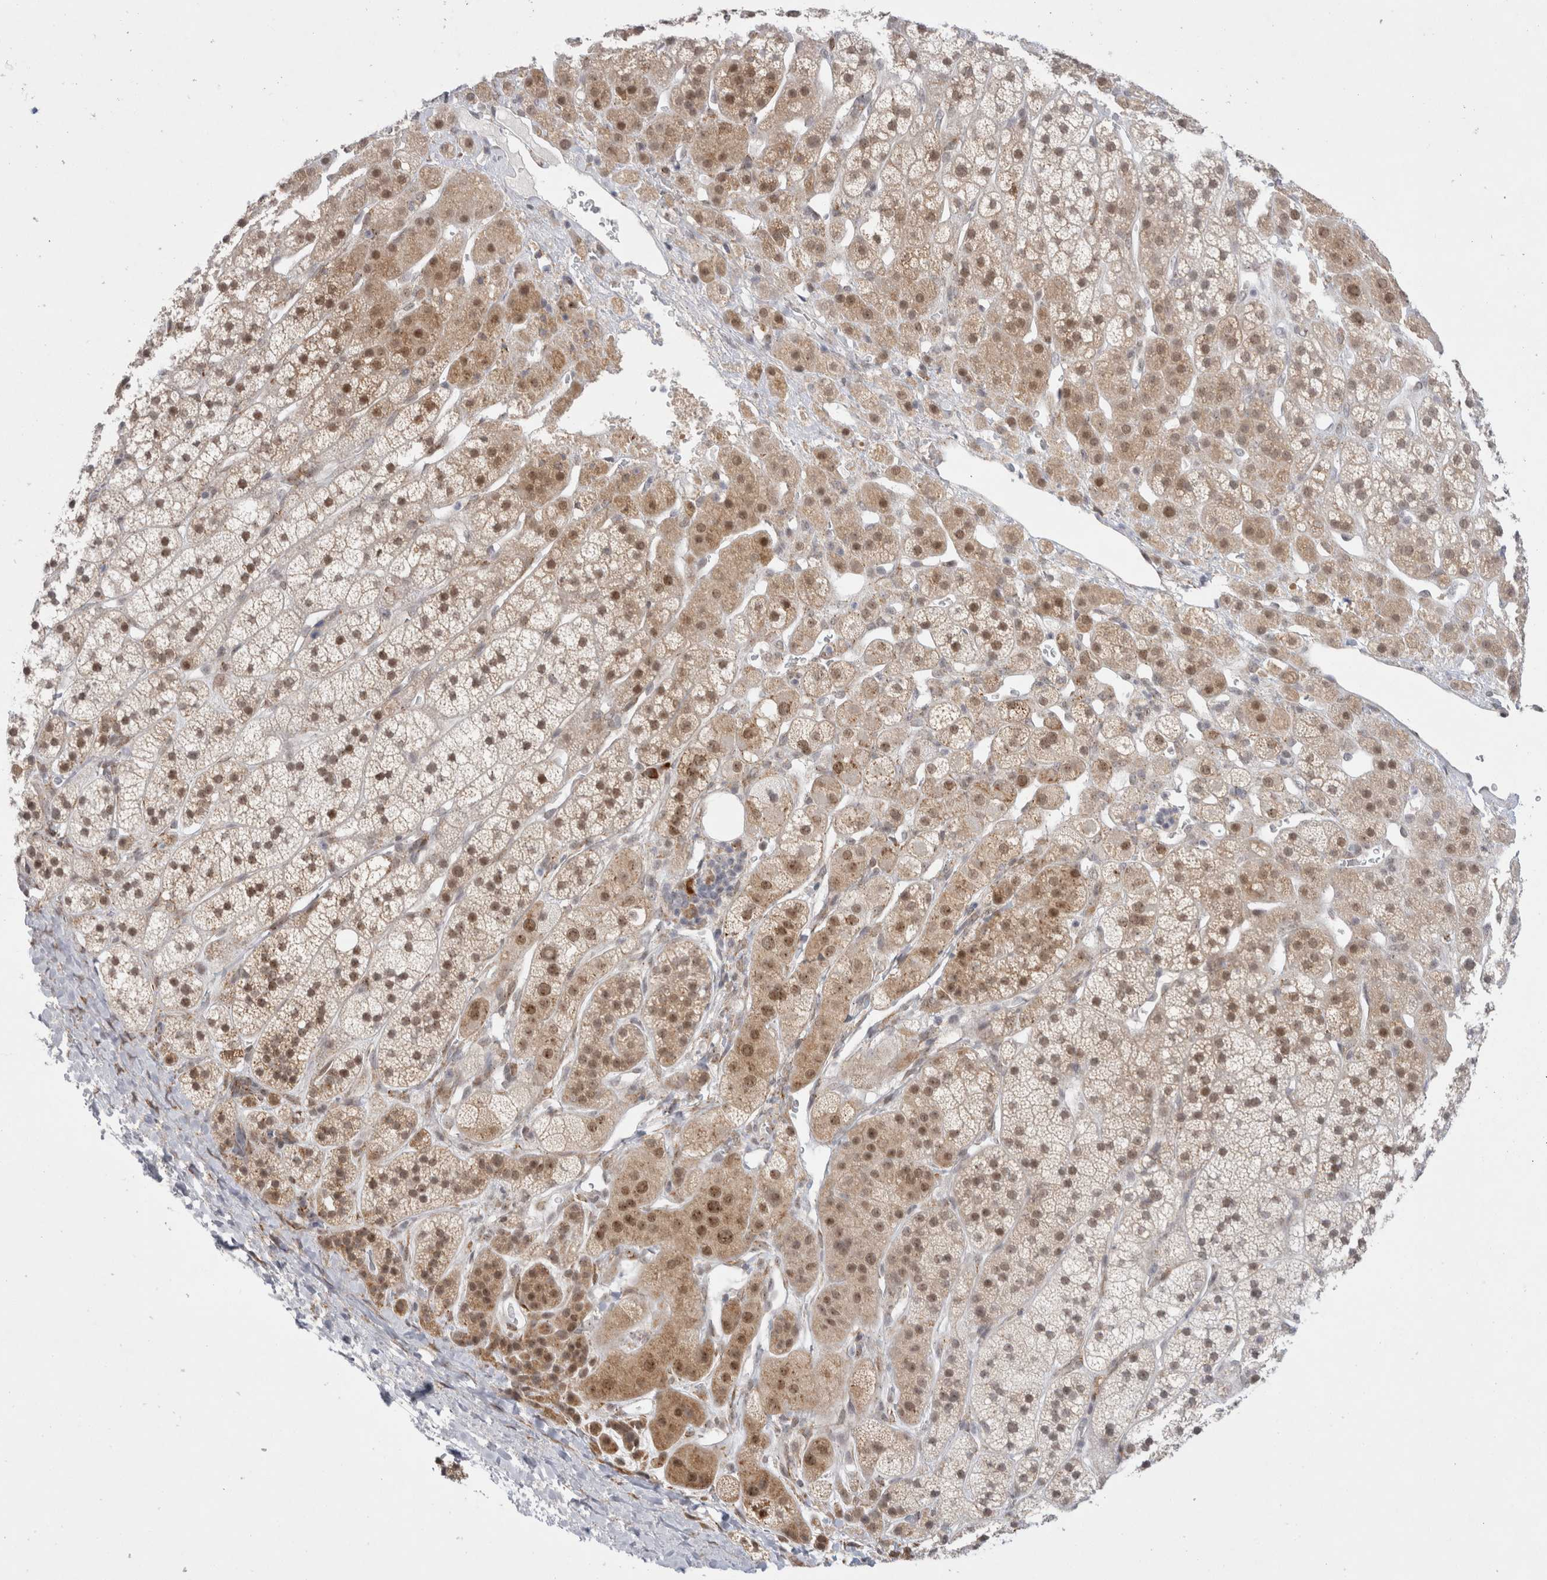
{"staining": {"intensity": "moderate", "quantity": "25%-75%", "location": "cytoplasmic/membranous,nuclear"}, "tissue": "adrenal gland", "cell_type": "Glandular cells", "image_type": "normal", "snomed": [{"axis": "morphology", "description": "Normal tissue, NOS"}, {"axis": "topography", "description": "Adrenal gland"}], "caption": "Immunohistochemistry micrograph of normal human adrenal gland stained for a protein (brown), which reveals medium levels of moderate cytoplasmic/membranous,nuclear expression in about 25%-75% of glandular cells.", "gene": "TRMT1L", "patient": {"sex": "male", "age": 56}}